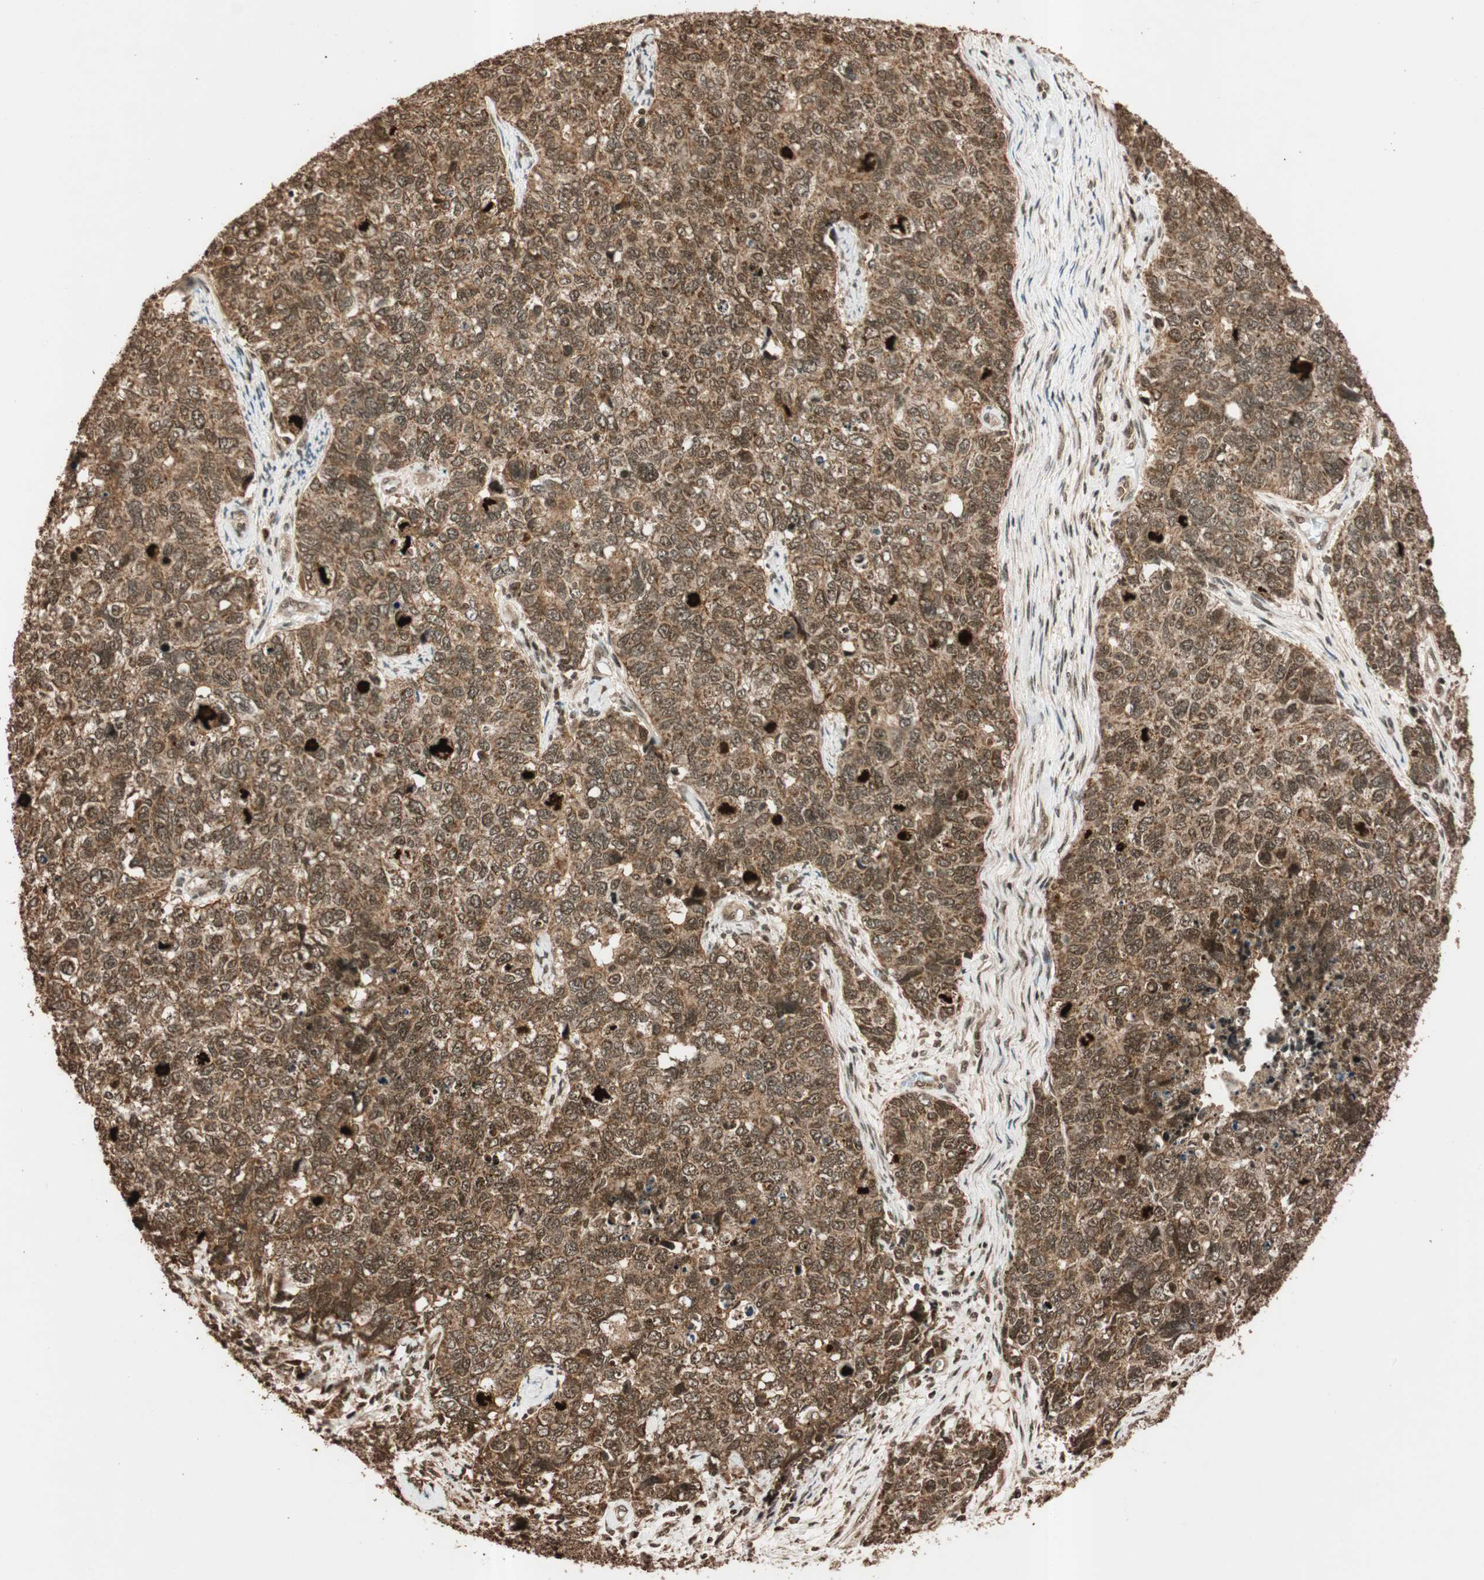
{"staining": {"intensity": "moderate", "quantity": ">75%", "location": "cytoplasmic/membranous"}, "tissue": "cervical cancer", "cell_type": "Tumor cells", "image_type": "cancer", "snomed": [{"axis": "morphology", "description": "Squamous cell carcinoma, NOS"}, {"axis": "topography", "description": "Cervix"}], "caption": "Human cervical squamous cell carcinoma stained for a protein (brown) demonstrates moderate cytoplasmic/membranous positive staining in about >75% of tumor cells.", "gene": "ALKBH5", "patient": {"sex": "female", "age": 63}}